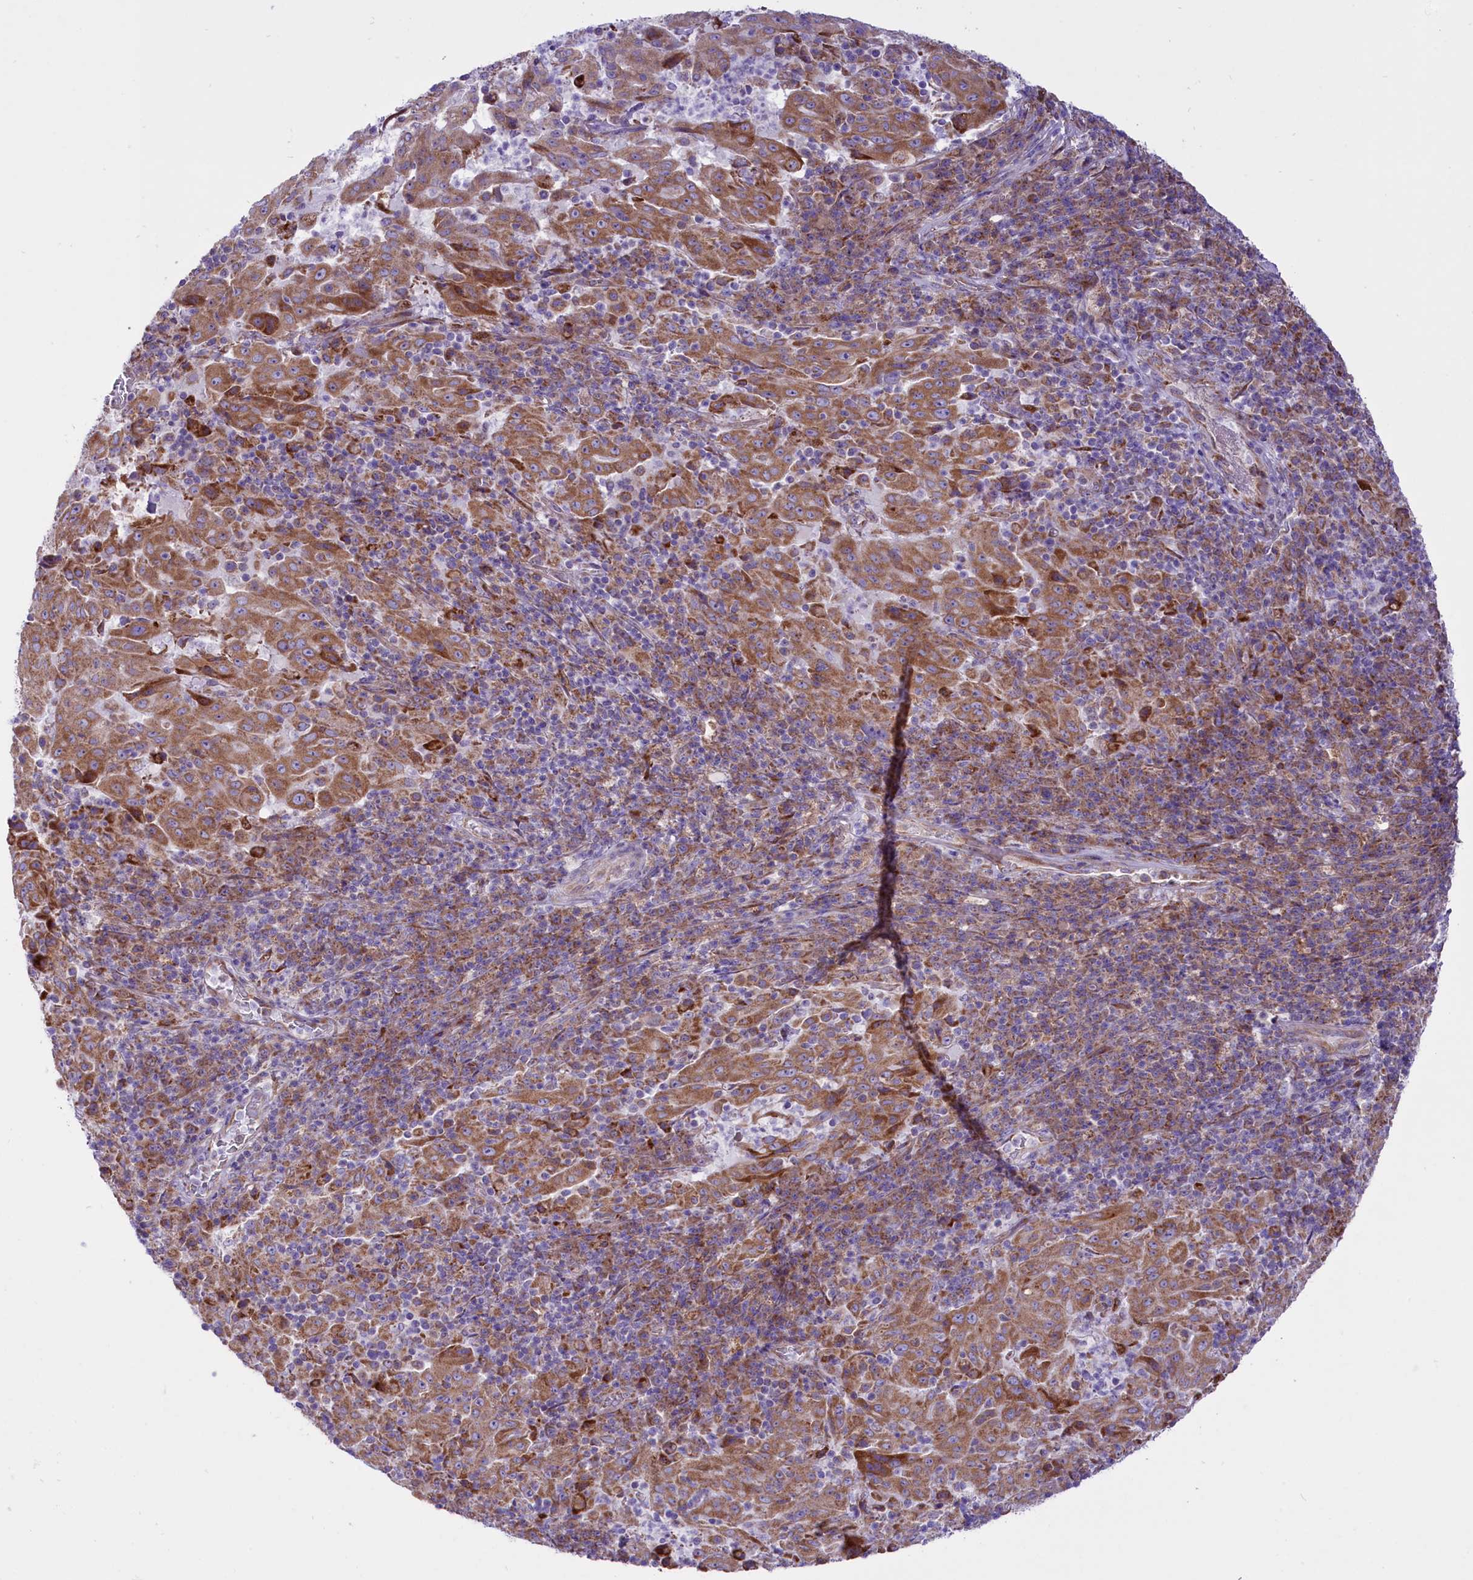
{"staining": {"intensity": "moderate", "quantity": ">75%", "location": "cytoplasmic/membranous"}, "tissue": "pancreatic cancer", "cell_type": "Tumor cells", "image_type": "cancer", "snomed": [{"axis": "morphology", "description": "Adenocarcinoma, NOS"}, {"axis": "topography", "description": "Pancreas"}], "caption": "This image exhibits immunohistochemistry staining of human pancreatic adenocarcinoma, with medium moderate cytoplasmic/membranous positivity in about >75% of tumor cells.", "gene": "PTPRU", "patient": {"sex": "male", "age": 63}}